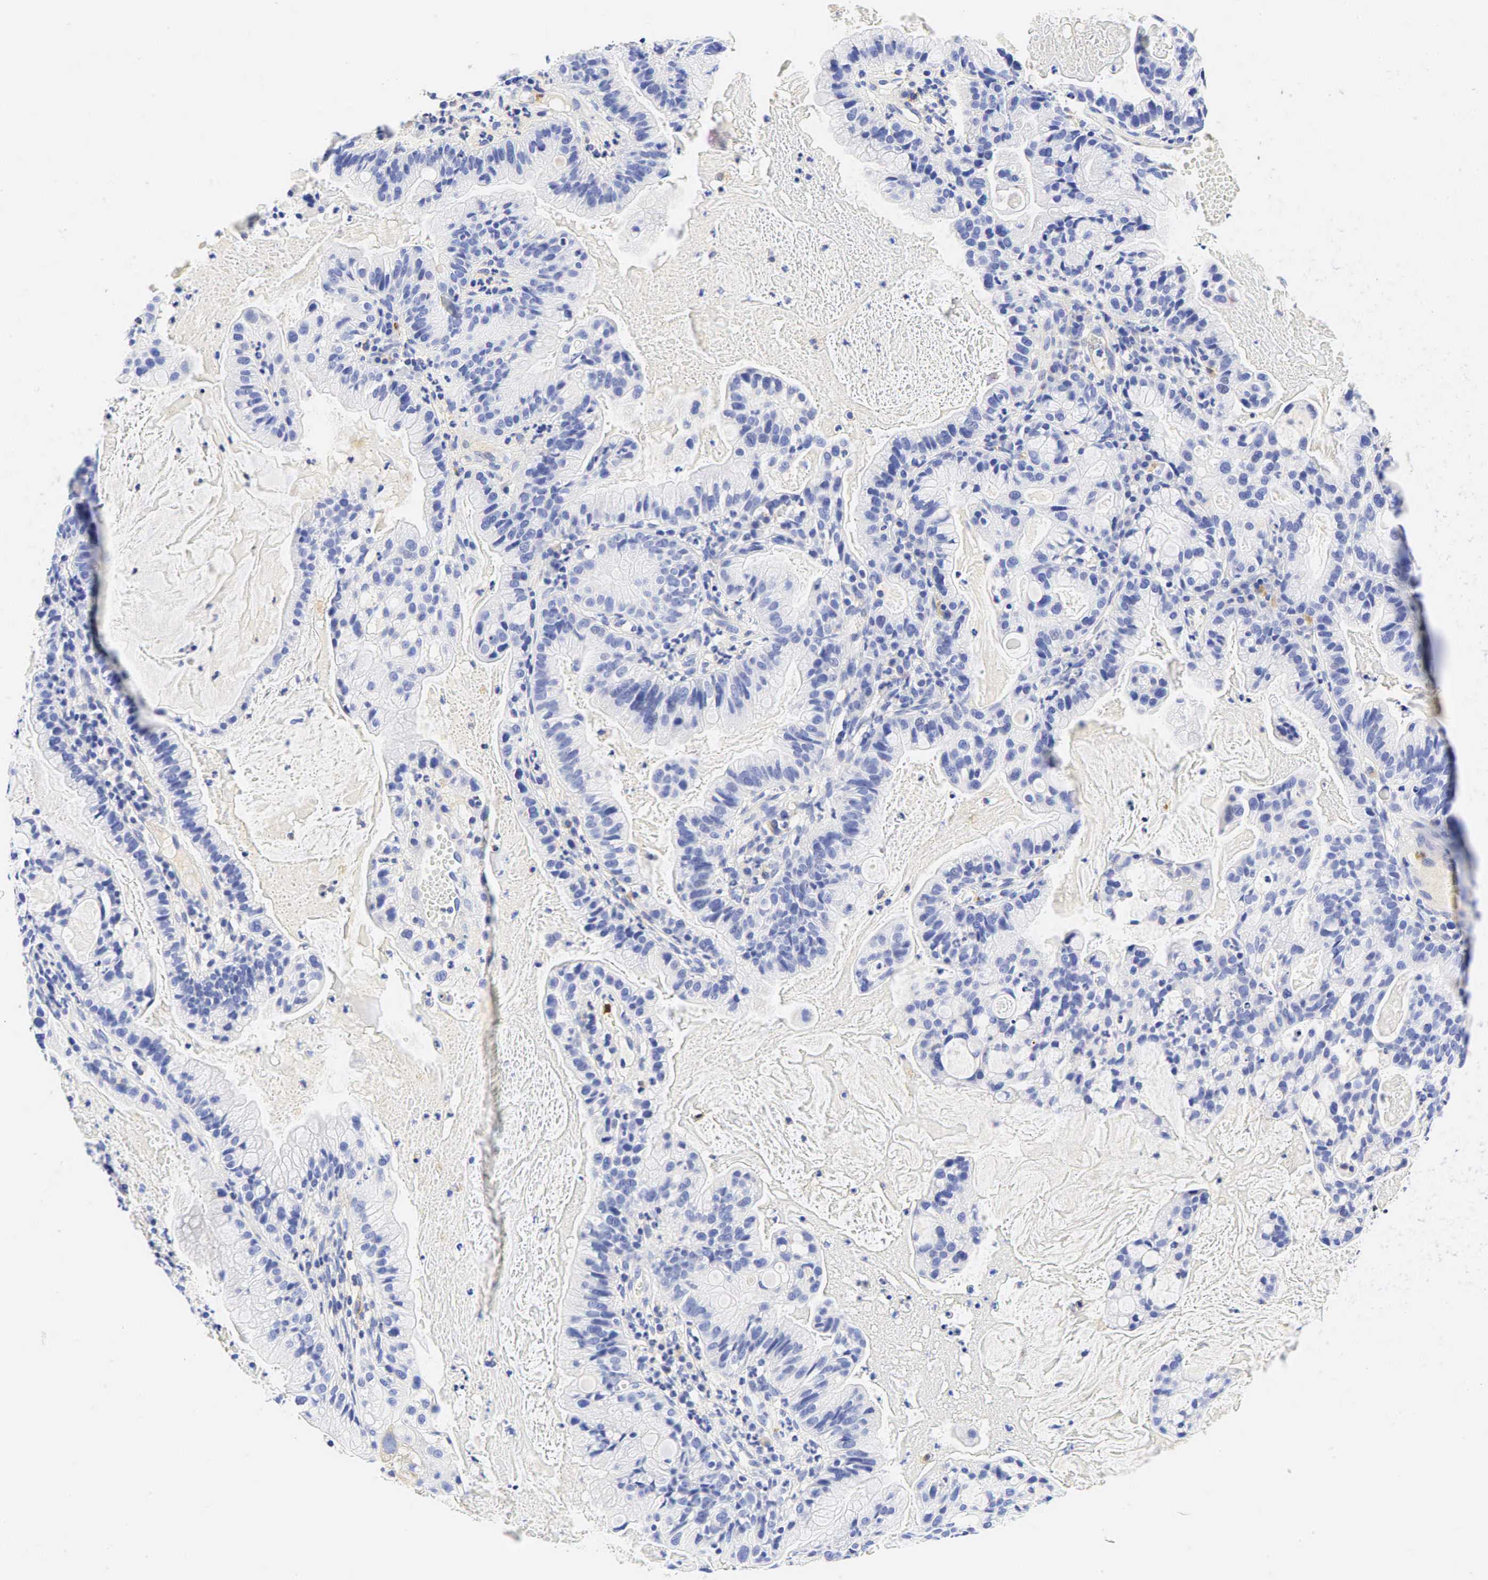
{"staining": {"intensity": "negative", "quantity": "none", "location": "none"}, "tissue": "cervical cancer", "cell_type": "Tumor cells", "image_type": "cancer", "snomed": [{"axis": "morphology", "description": "Adenocarcinoma, NOS"}, {"axis": "topography", "description": "Cervix"}], "caption": "High power microscopy micrograph of an immunohistochemistry histopathology image of cervical cancer (adenocarcinoma), revealing no significant expression in tumor cells.", "gene": "TNFRSF8", "patient": {"sex": "female", "age": 41}}